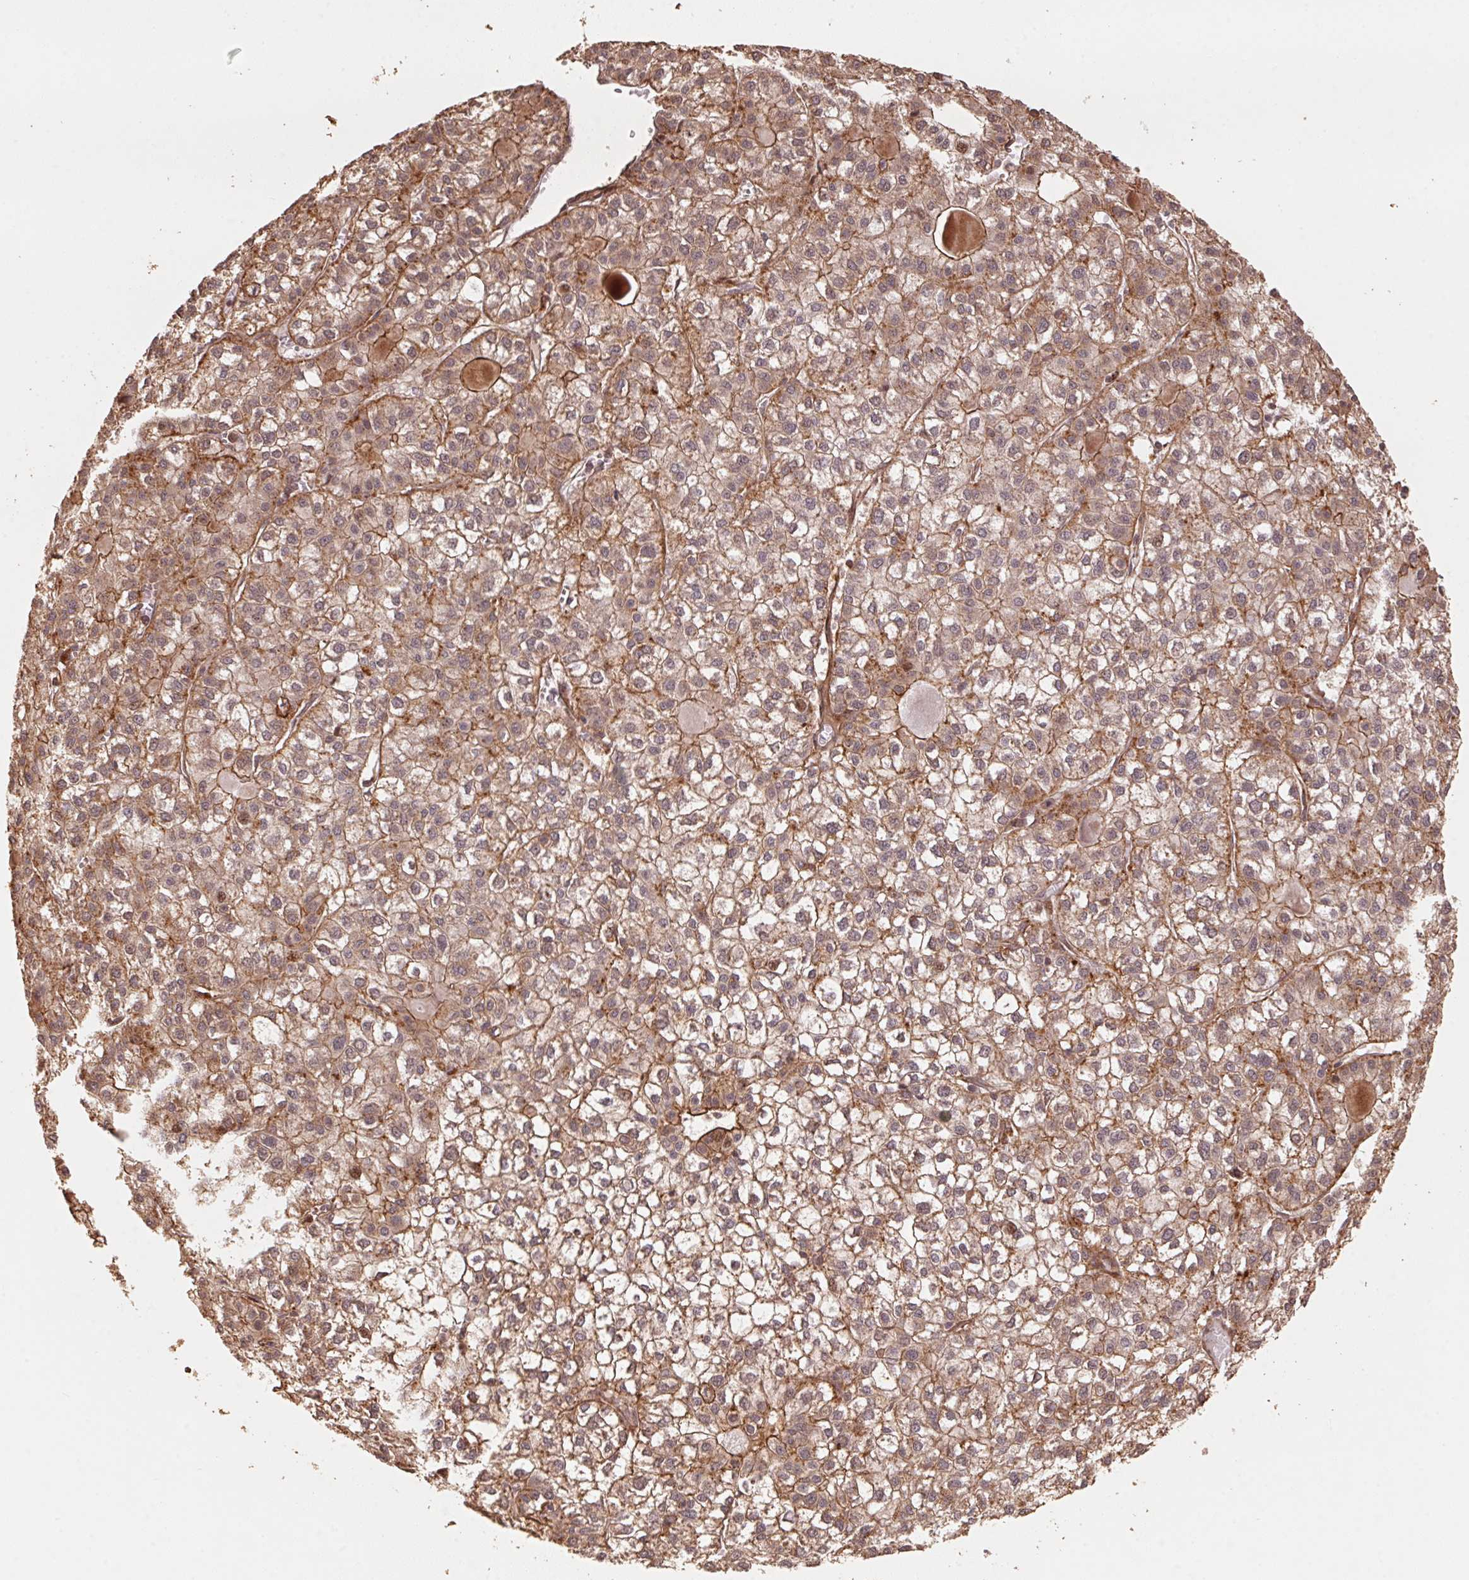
{"staining": {"intensity": "moderate", "quantity": ">75%", "location": "cytoplasmic/membranous"}, "tissue": "liver cancer", "cell_type": "Tumor cells", "image_type": "cancer", "snomed": [{"axis": "morphology", "description": "Carcinoma, Hepatocellular, NOS"}, {"axis": "topography", "description": "Liver"}], "caption": "Human liver cancer stained with a brown dye displays moderate cytoplasmic/membranous positive expression in about >75% of tumor cells.", "gene": "TMEM222", "patient": {"sex": "female", "age": 43}}